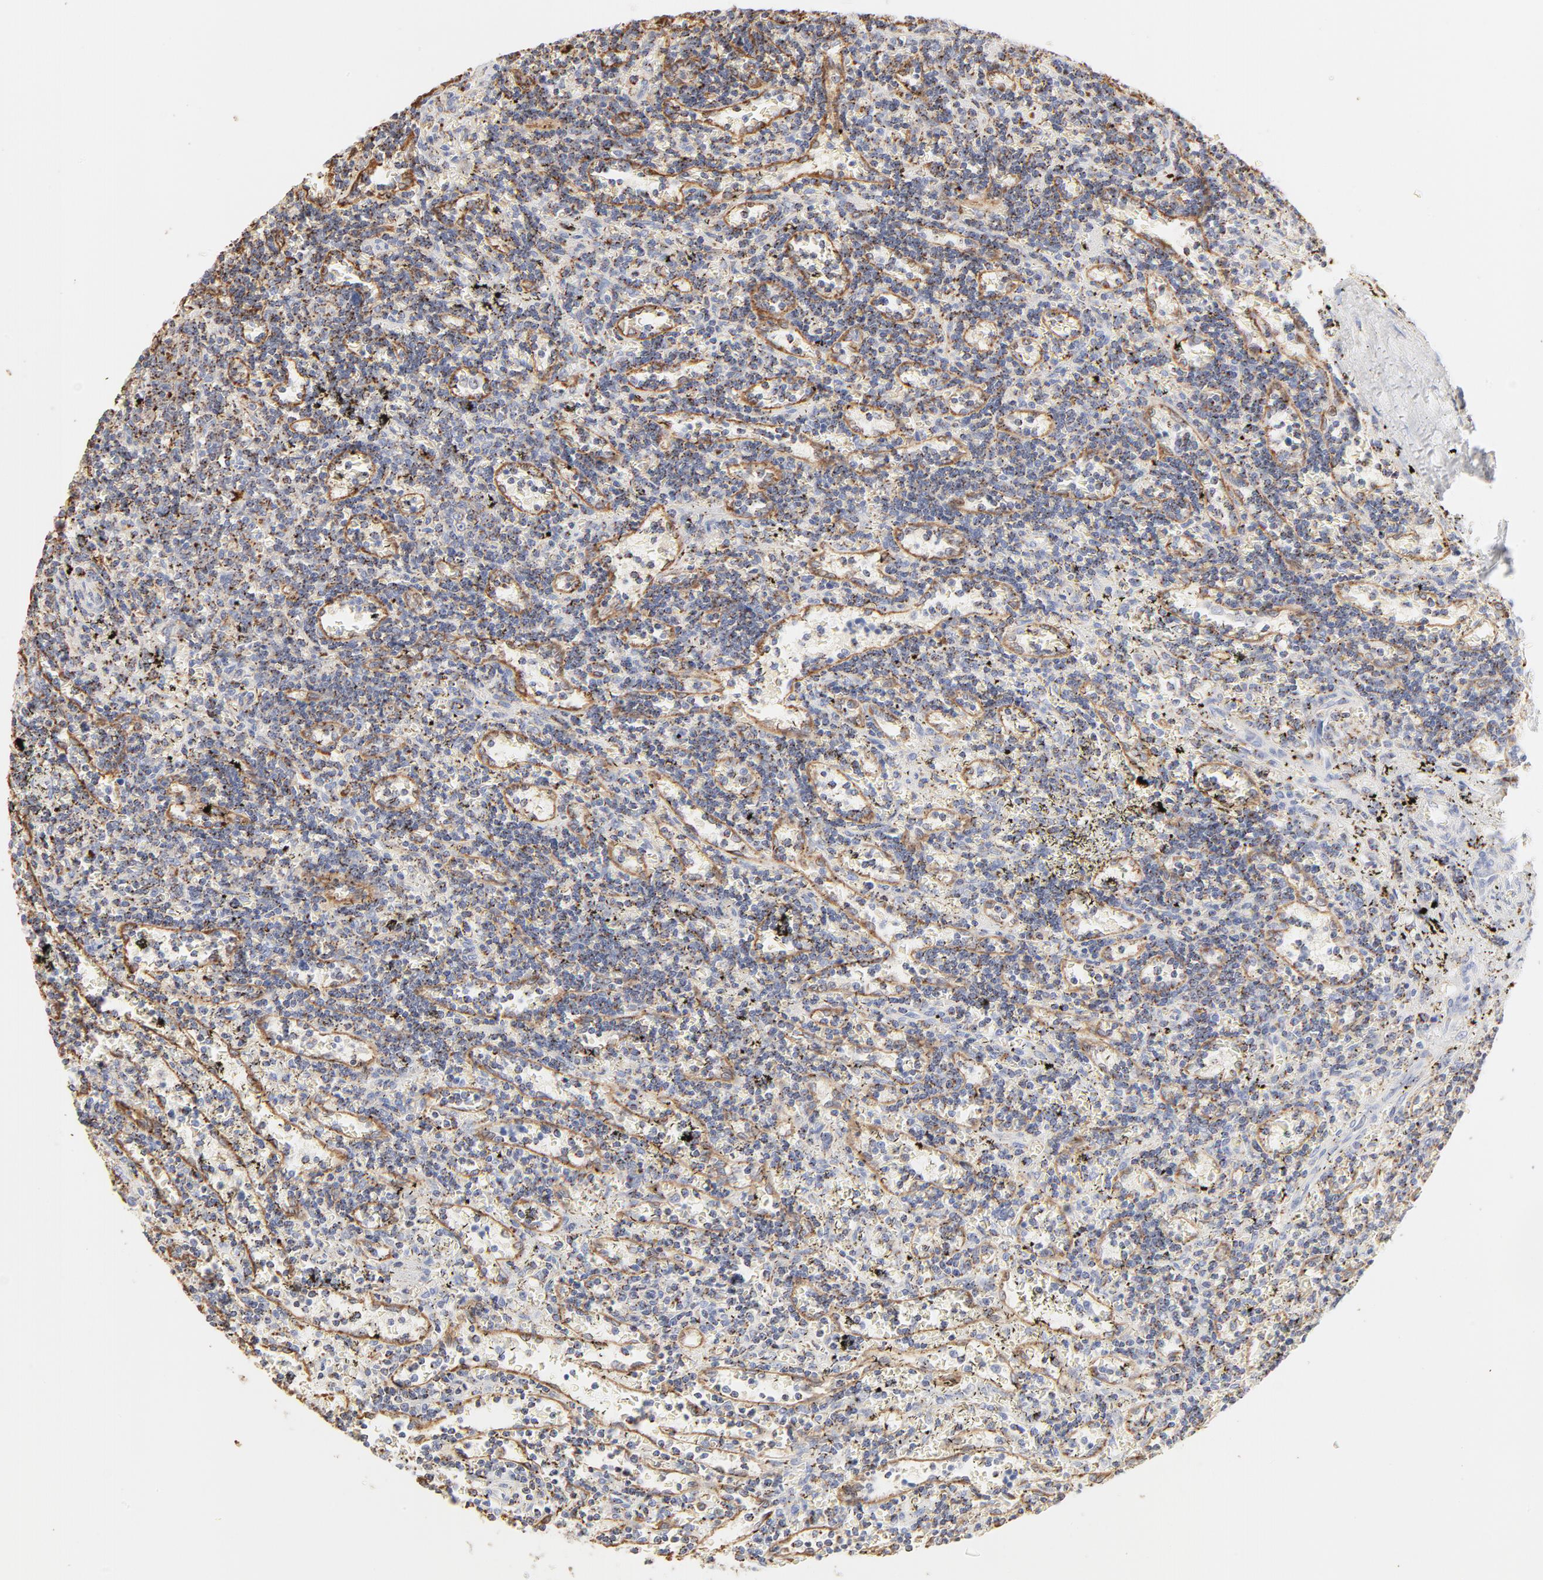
{"staining": {"intensity": "negative", "quantity": "none", "location": "none"}, "tissue": "lymphoma", "cell_type": "Tumor cells", "image_type": "cancer", "snomed": [{"axis": "morphology", "description": "Malignant lymphoma, non-Hodgkin's type, Low grade"}, {"axis": "topography", "description": "Spleen"}], "caption": "Immunohistochemistry (IHC) photomicrograph of neoplastic tissue: lymphoma stained with DAB (3,3'-diaminobenzidine) exhibits no significant protein staining in tumor cells.", "gene": "CTSH", "patient": {"sex": "male", "age": 60}}